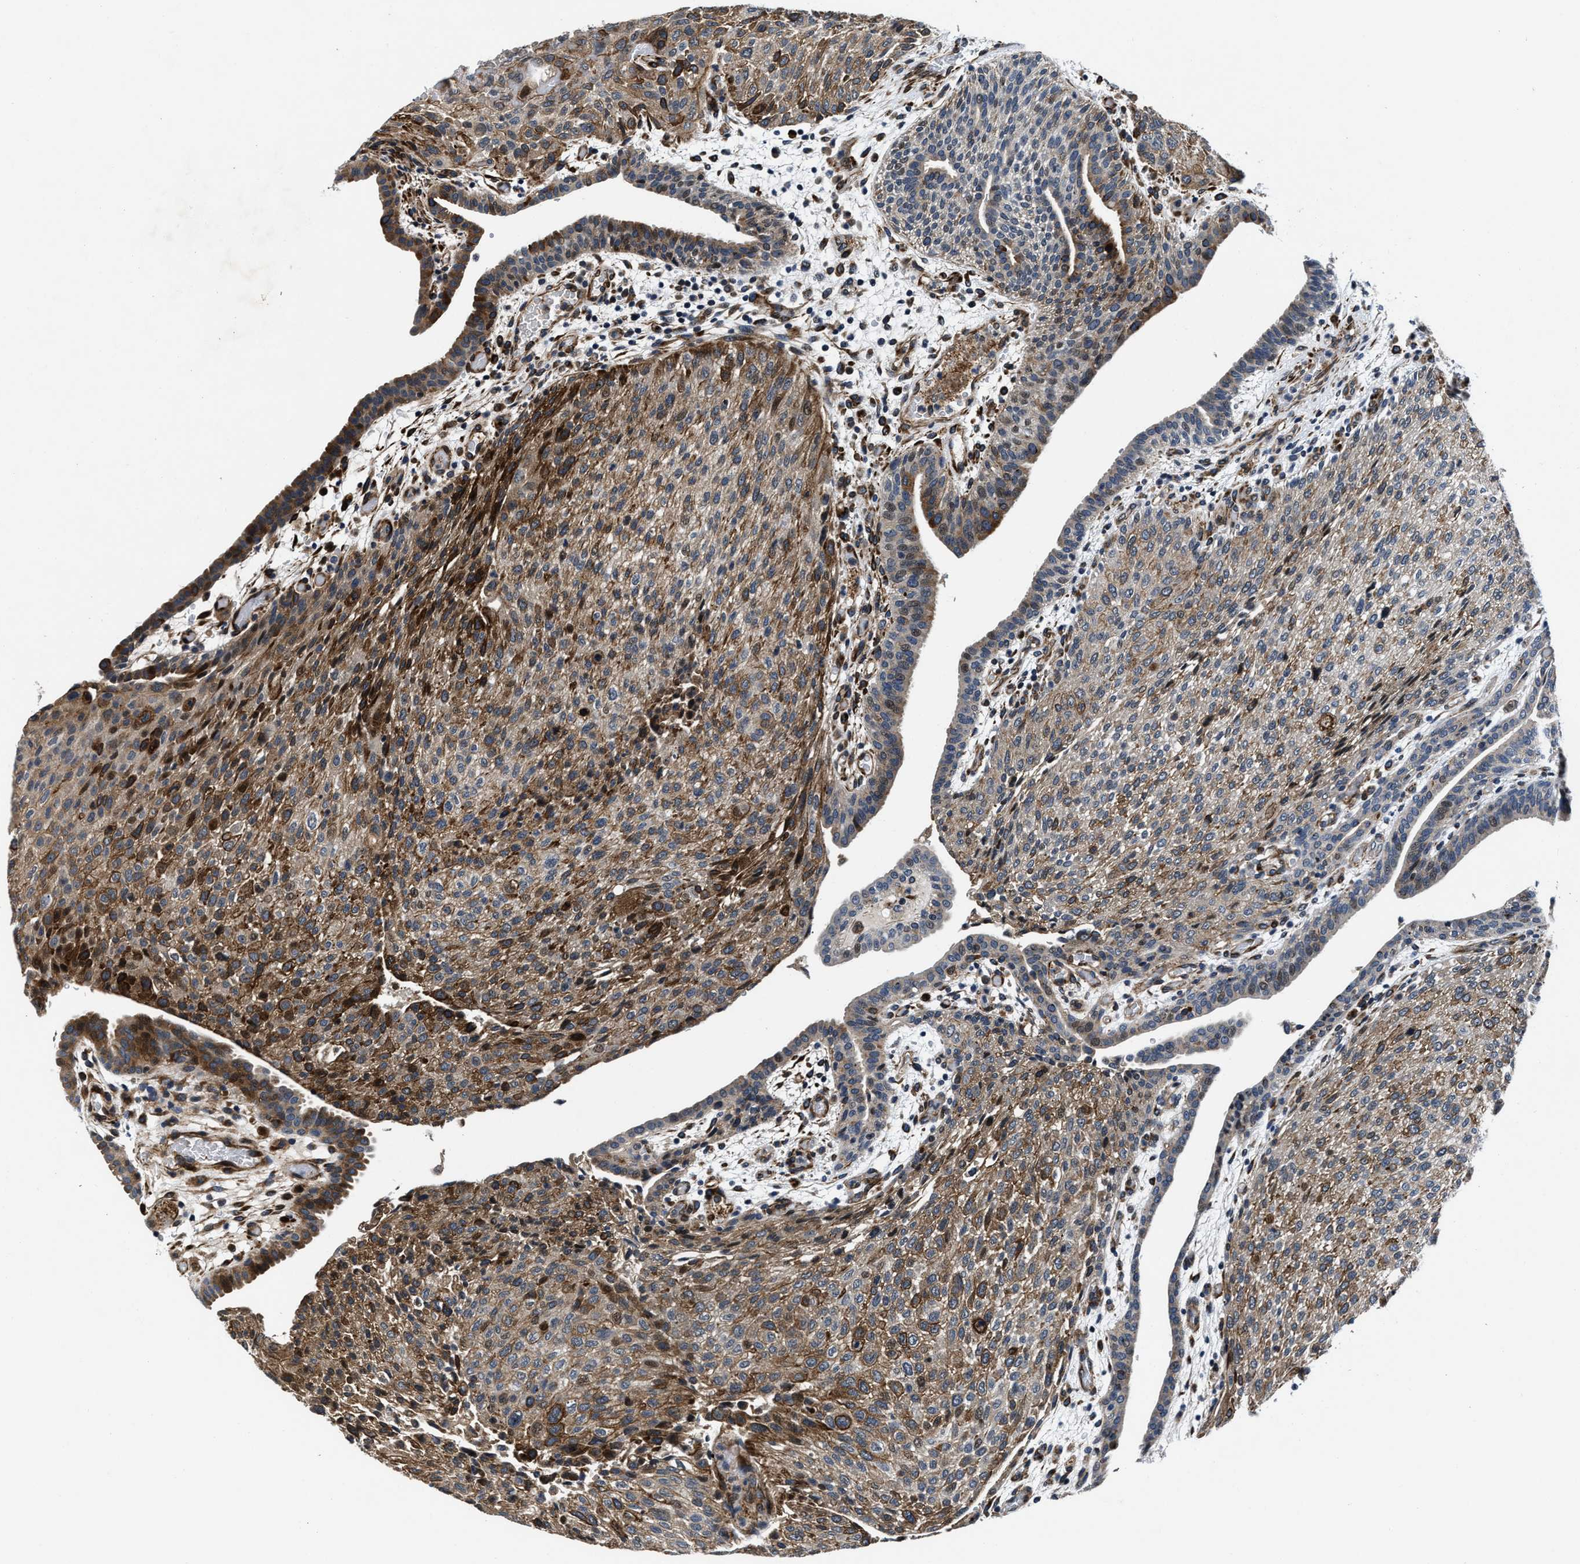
{"staining": {"intensity": "moderate", "quantity": ">75%", "location": "cytoplasmic/membranous"}, "tissue": "urothelial cancer", "cell_type": "Tumor cells", "image_type": "cancer", "snomed": [{"axis": "morphology", "description": "Urothelial carcinoma, Low grade"}, {"axis": "morphology", "description": "Urothelial carcinoma, High grade"}, {"axis": "topography", "description": "Urinary bladder"}], "caption": "Immunohistochemistry staining of urothelial carcinoma (high-grade), which demonstrates medium levels of moderate cytoplasmic/membranous expression in about >75% of tumor cells indicating moderate cytoplasmic/membranous protein expression. The staining was performed using DAB (3,3'-diaminobenzidine) (brown) for protein detection and nuclei were counterstained in hematoxylin (blue).", "gene": "C2orf66", "patient": {"sex": "male", "age": 35}}